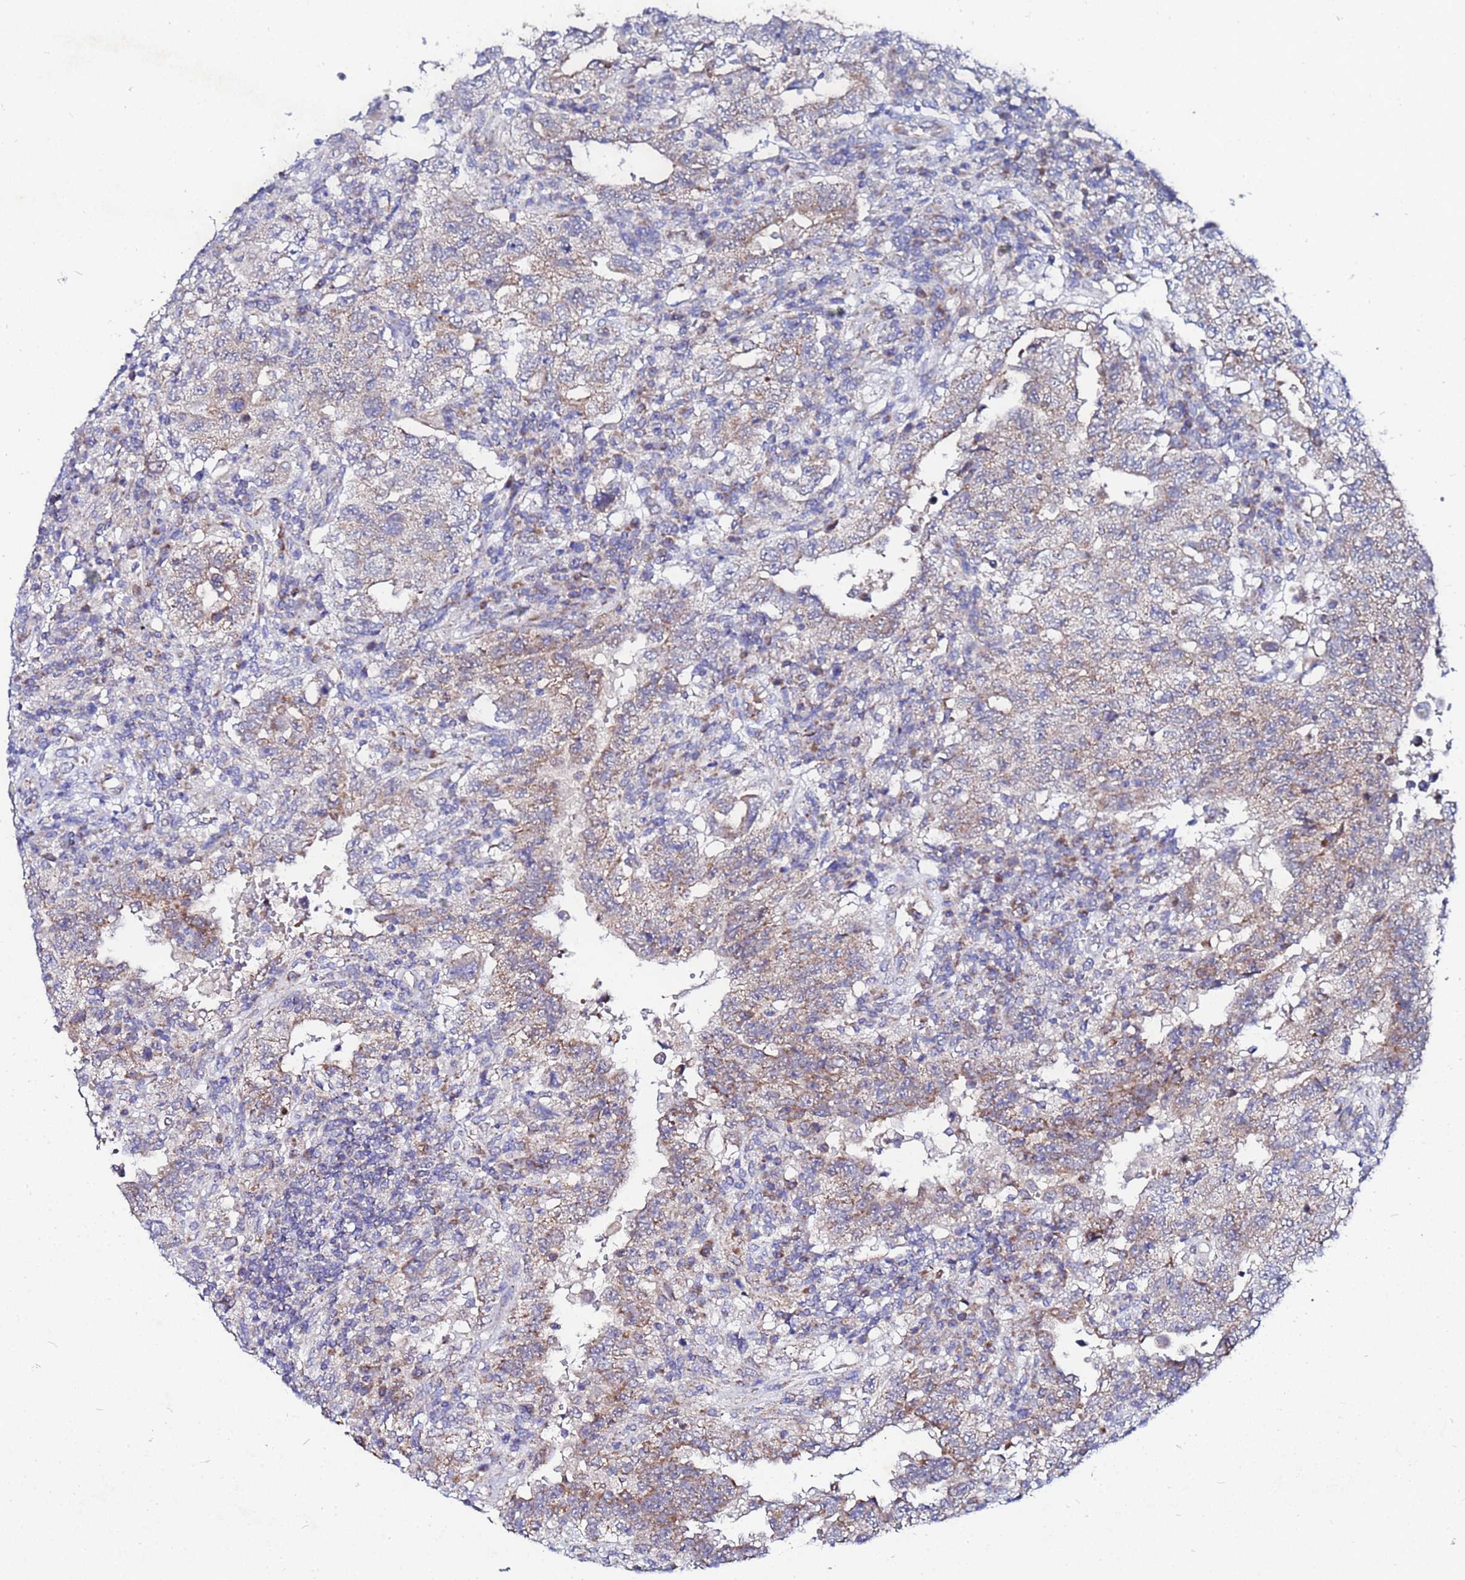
{"staining": {"intensity": "weak", "quantity": "25%-75%", "location": "cytoplasmic/membranous"}, "tissue": "testis cancer", "cell_type": "Tumor cells", "image_type": "cancer", "snomed": [{"axis": "morphology", "description": "Carcinoma, Embryonal, NOS"}, {"axis": "topography", "description": "Testis"}], "caption": "Embryonal carcinoma (testis) was stained to show a protein in brown. There is low levels of weak cytoplasmic/membranous positivity in about 25%-75% of tumor cells. (IHC, brightfield microscopy, high magnification).", "gene": "FAHD2A", "patient": {"sex": "male", "age": 26}}